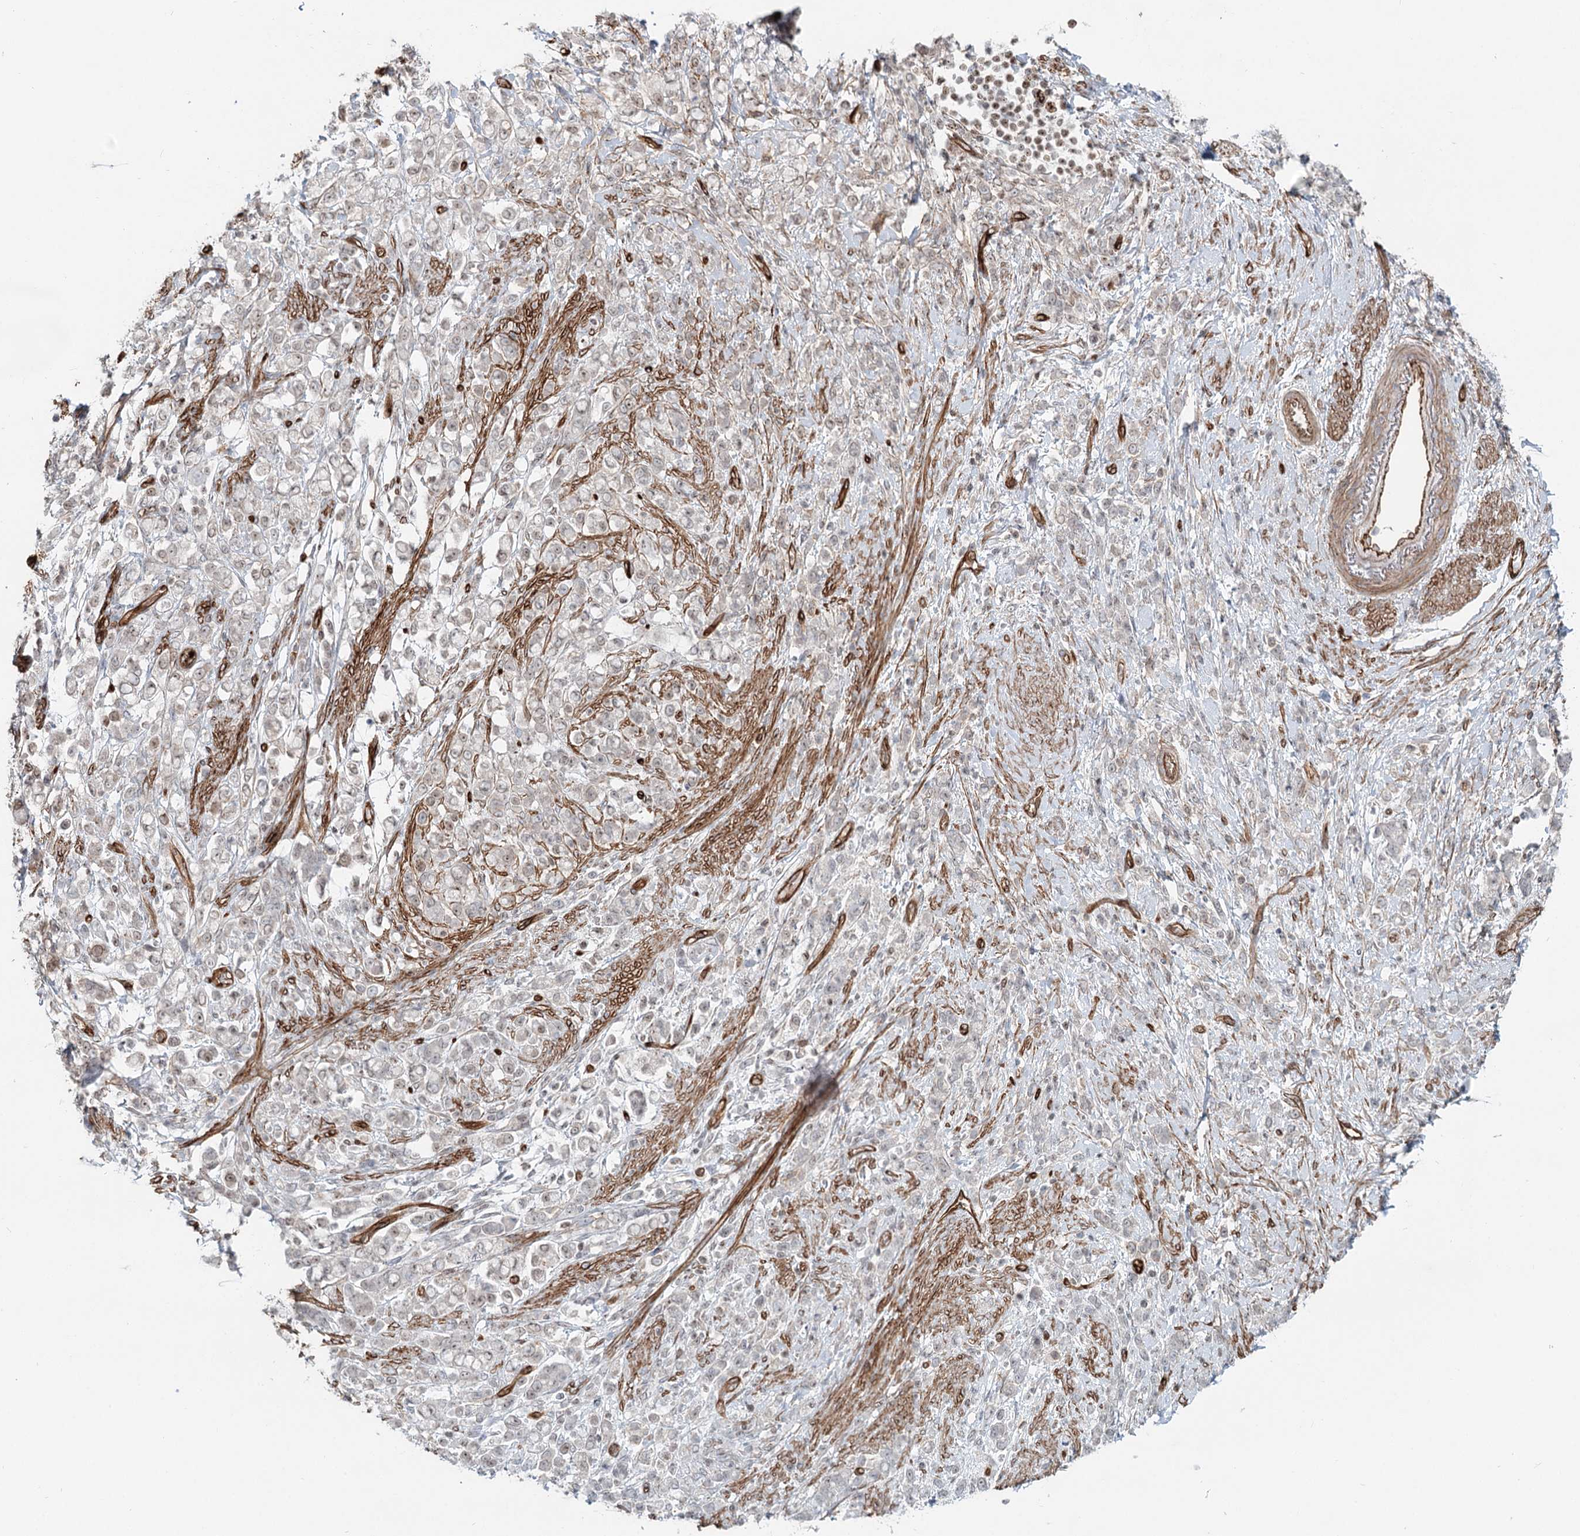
{"staining": {"intensity": "negative", "quantity": "none", "location": "none"}, "tissue": "stomach cancer", "cell_type": "Tumor cells", "image_type": "cancer", "snomed": [{"axis": "morphology", "description": "Adenocarcinoma, NOS"}, {"axis": "topography", "description": "Stomach"}], "caption": "Immunohistochemistry histopathology image of neoplastic tissue: human stomach cancer stained with DAB shows no significant protein expression in tumor cells.", "gene": "ZFYVE28", "patient": {"sex": "female", "age": 60}}